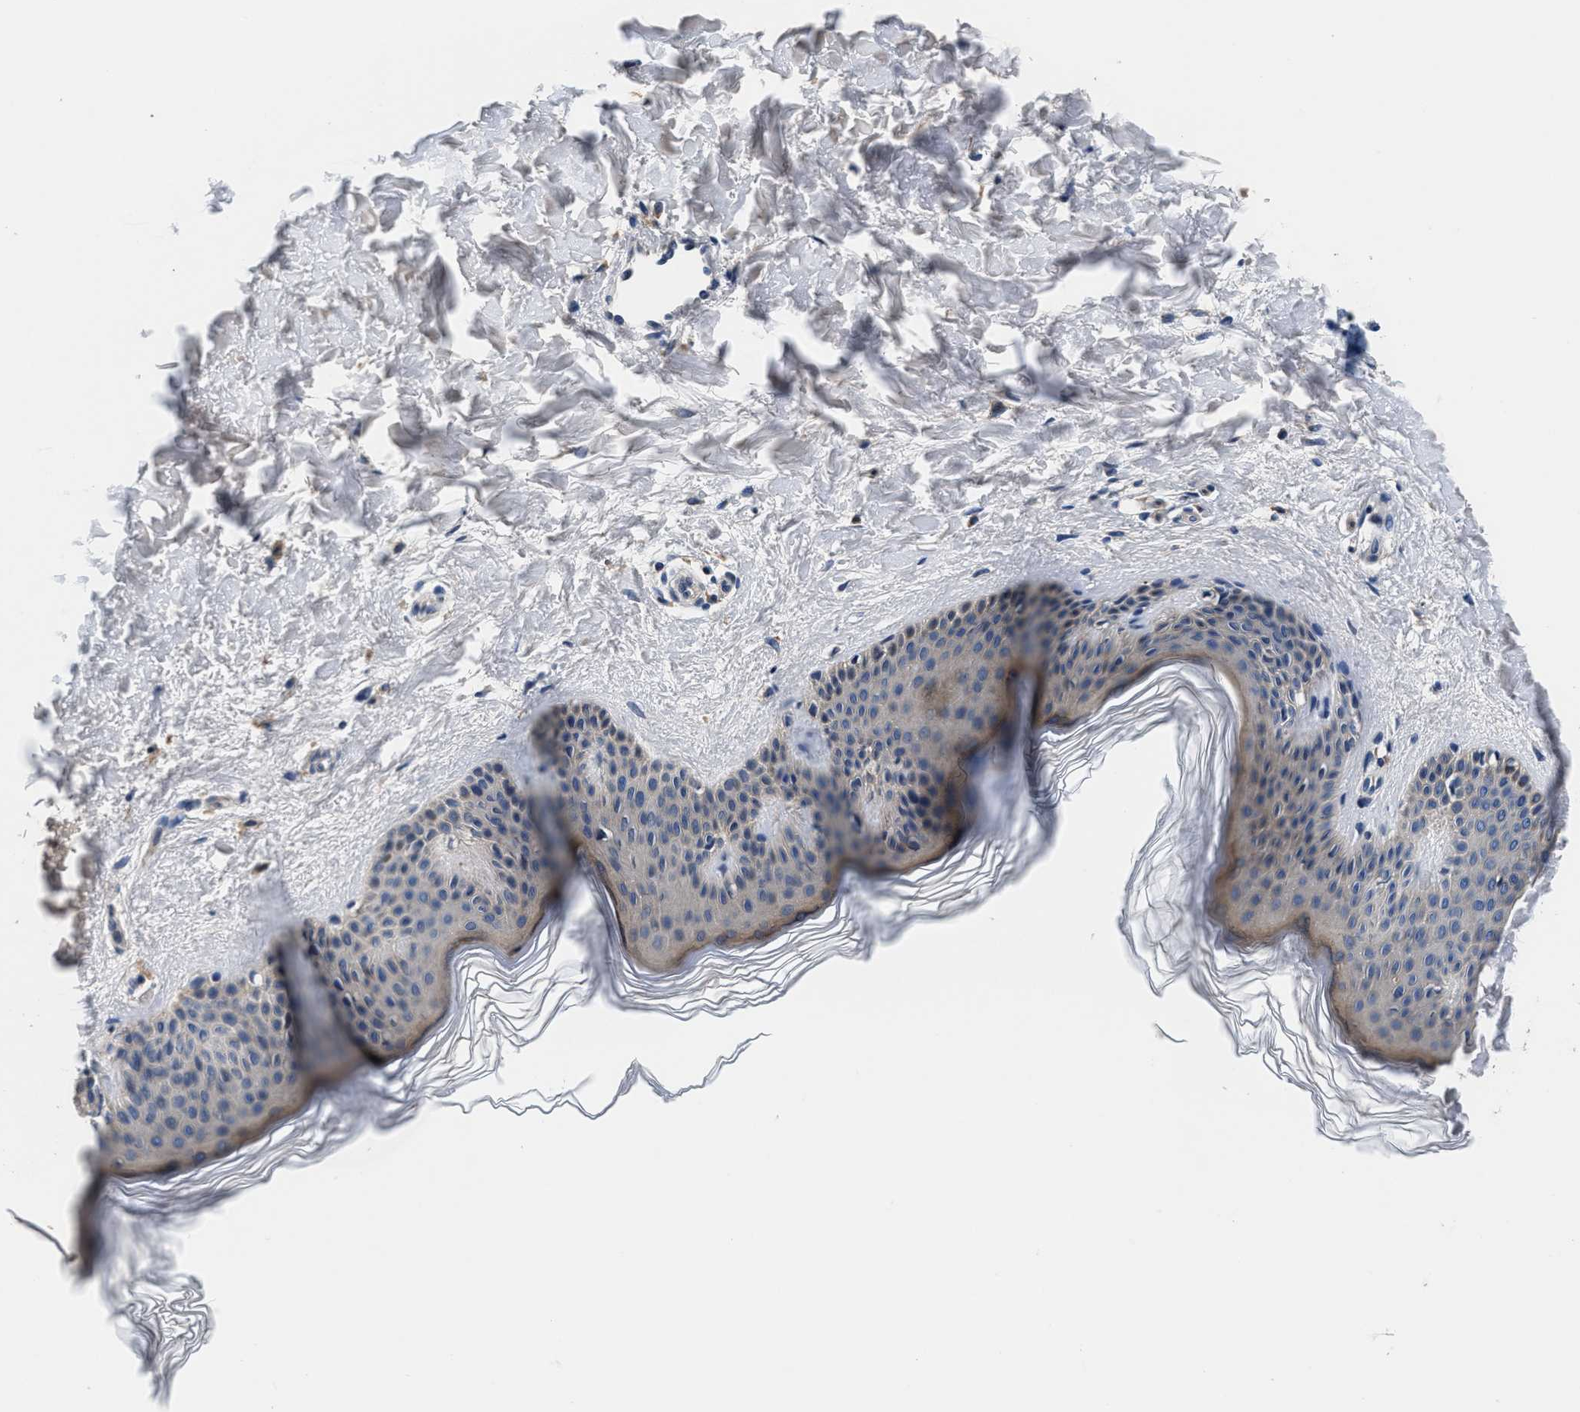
{"staining": {"intensity": "negative", "quantity": "none", "location": "none"}, "tissue": "skin", "cell_type": "Fibroblasts", "image_type": "normal", "snomed": [{"axis": "morphology", "description": "Normal tissue, NOS"}, {"axis": "morphology", "description": "Malignant melanoma, Metastatic site"}, {"axis": "topography", "description": "Skin"}], "caption": "Immunohistochemical staining of benign human skin reveals no significant staining in fibroblasts. The staining was performed using DAB to visualize the protein expression in brown, while the nuclei were stained in blue with hematoxylin (Magnification: 20x).", "gene": "ANKIB1", "patient": {"sex": "male", "age": 41}}